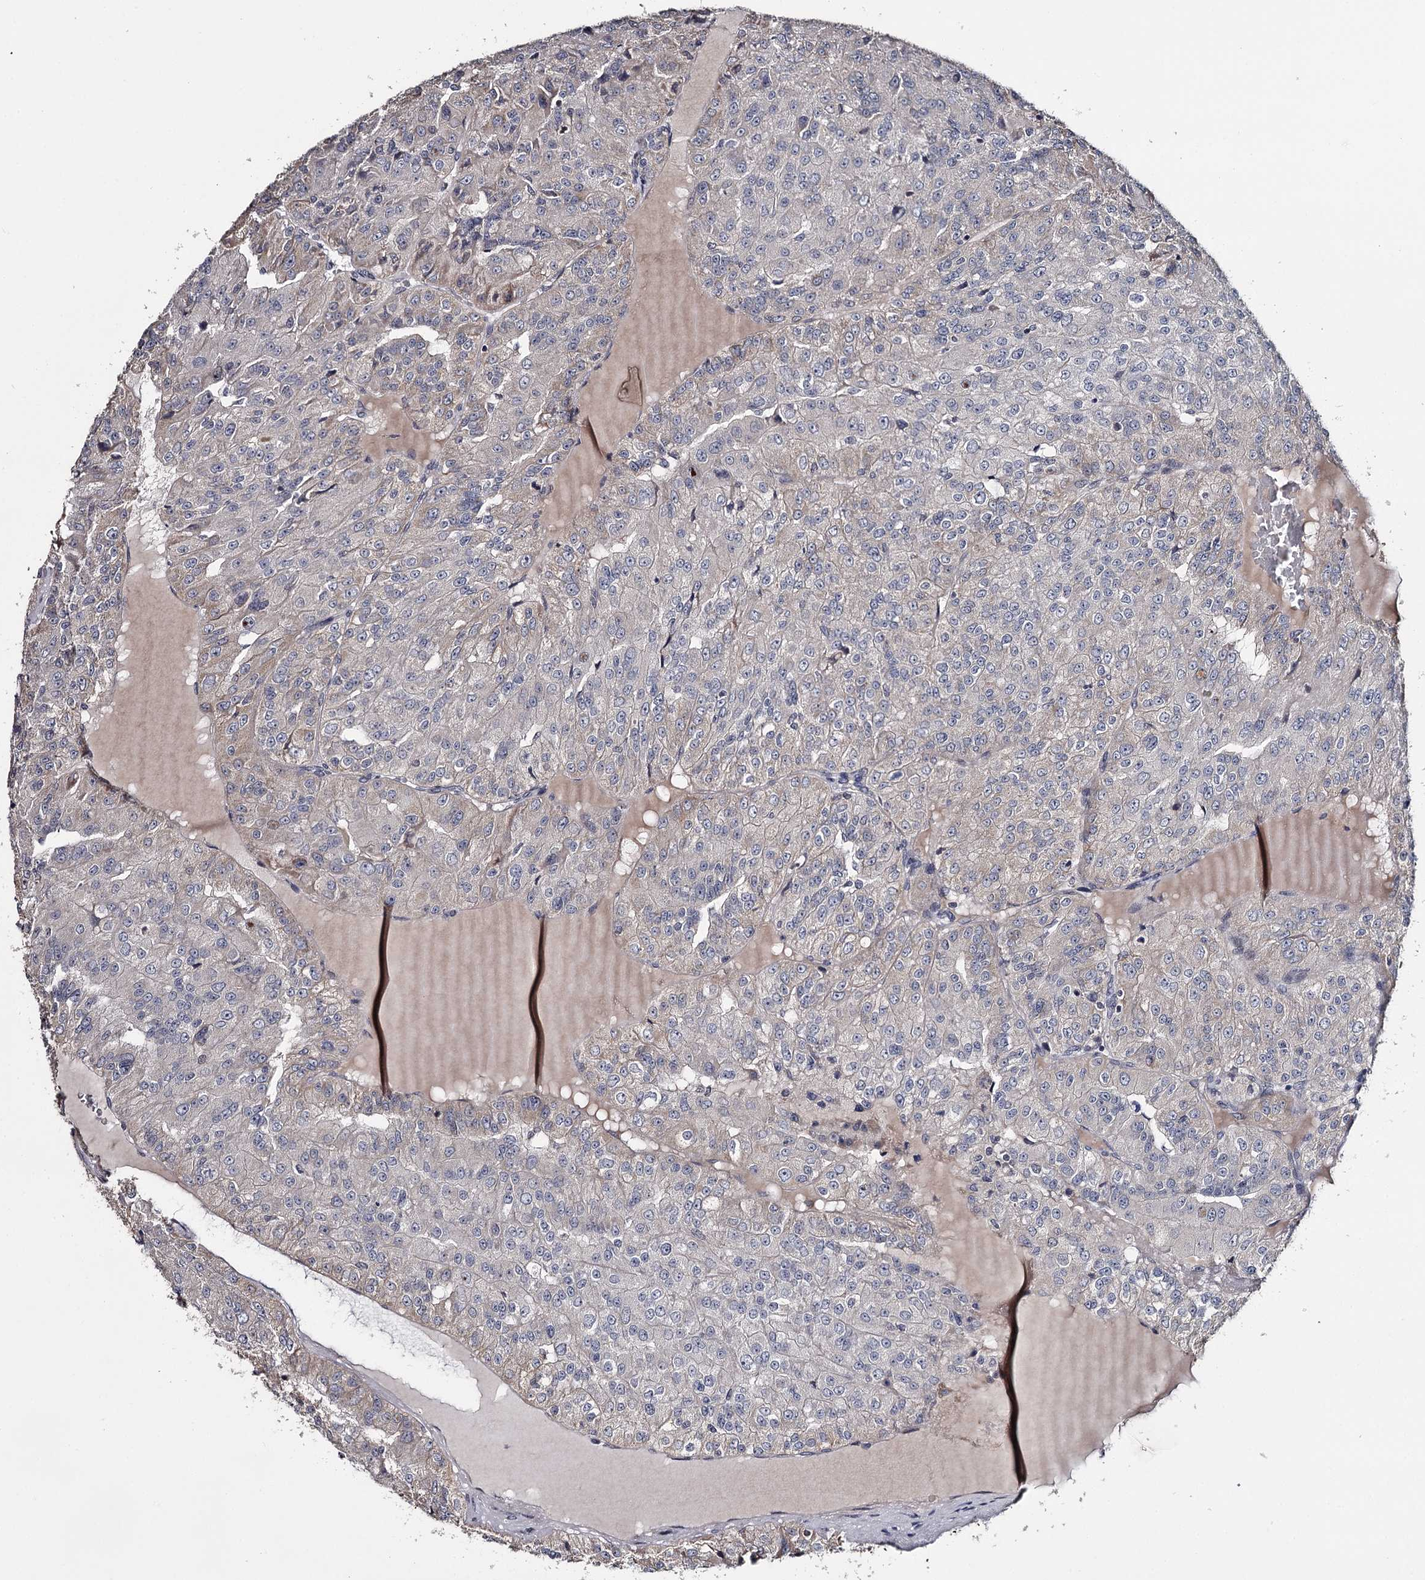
{"staining": {"intensity": "weak", "quantity": "<25%", "location": "cytoplasmic/membranous"}, "tissue": "renal cancer", "cell_type": "Tumor cells", "image_type": "cancer", "snomed": [{"axis": "morphology", "description": "Adenocarcinoma, NOS"}, {"axis": "topography", "description": "Kidney"}], "caption": "DAB immunohistochemical staining of adenocarcinoma (renal) displays no significant staining in tumor cells.", "gene": "GTSF1", "patient": {"sex": "female", "age": 63}}